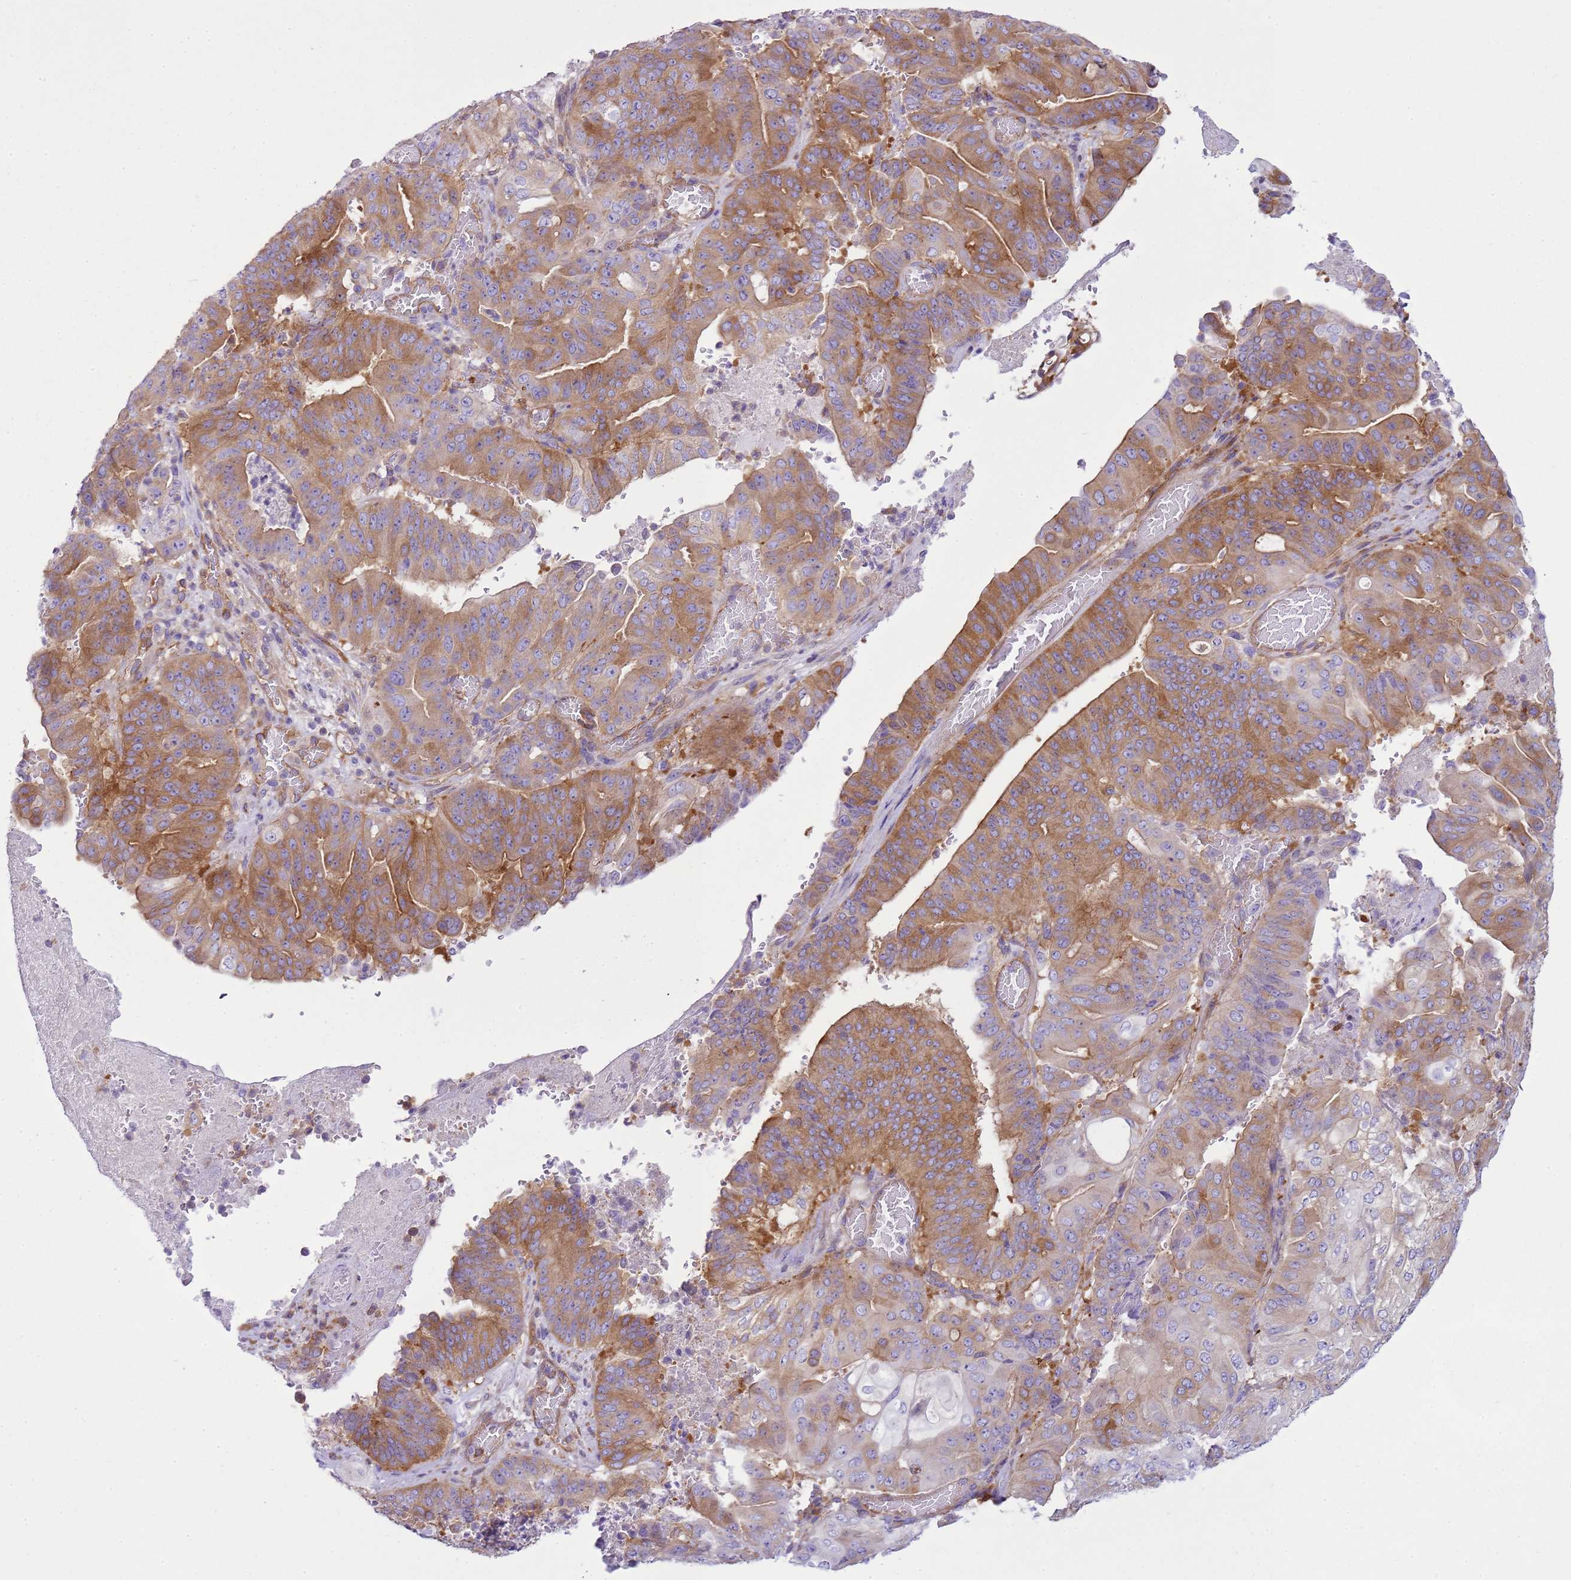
{"staining": {"intensity": "moderate", "quantity": "25%-75%", "location": "cytoplasmic/membranous"}, "tissue": "pancreatic cancer", "cell_type": "Tumor cells", "image_type": "cancer", "snomed": [{"axis": "morphology", "description": "Adenocarcinoma, NOS"}, {"axis": "topography", "description": "Pancreas"}], "caption": "Brown immunohistochemical staining in human pancreatic cancer (adenocarcinoma) displays moderate cytoplasmic/membranous expression in approximately 25%-75% of tumor cells. Nuclei are stained in blue.", "gene": "SNX21", "patient": {"sex": "female", "age": 77}}